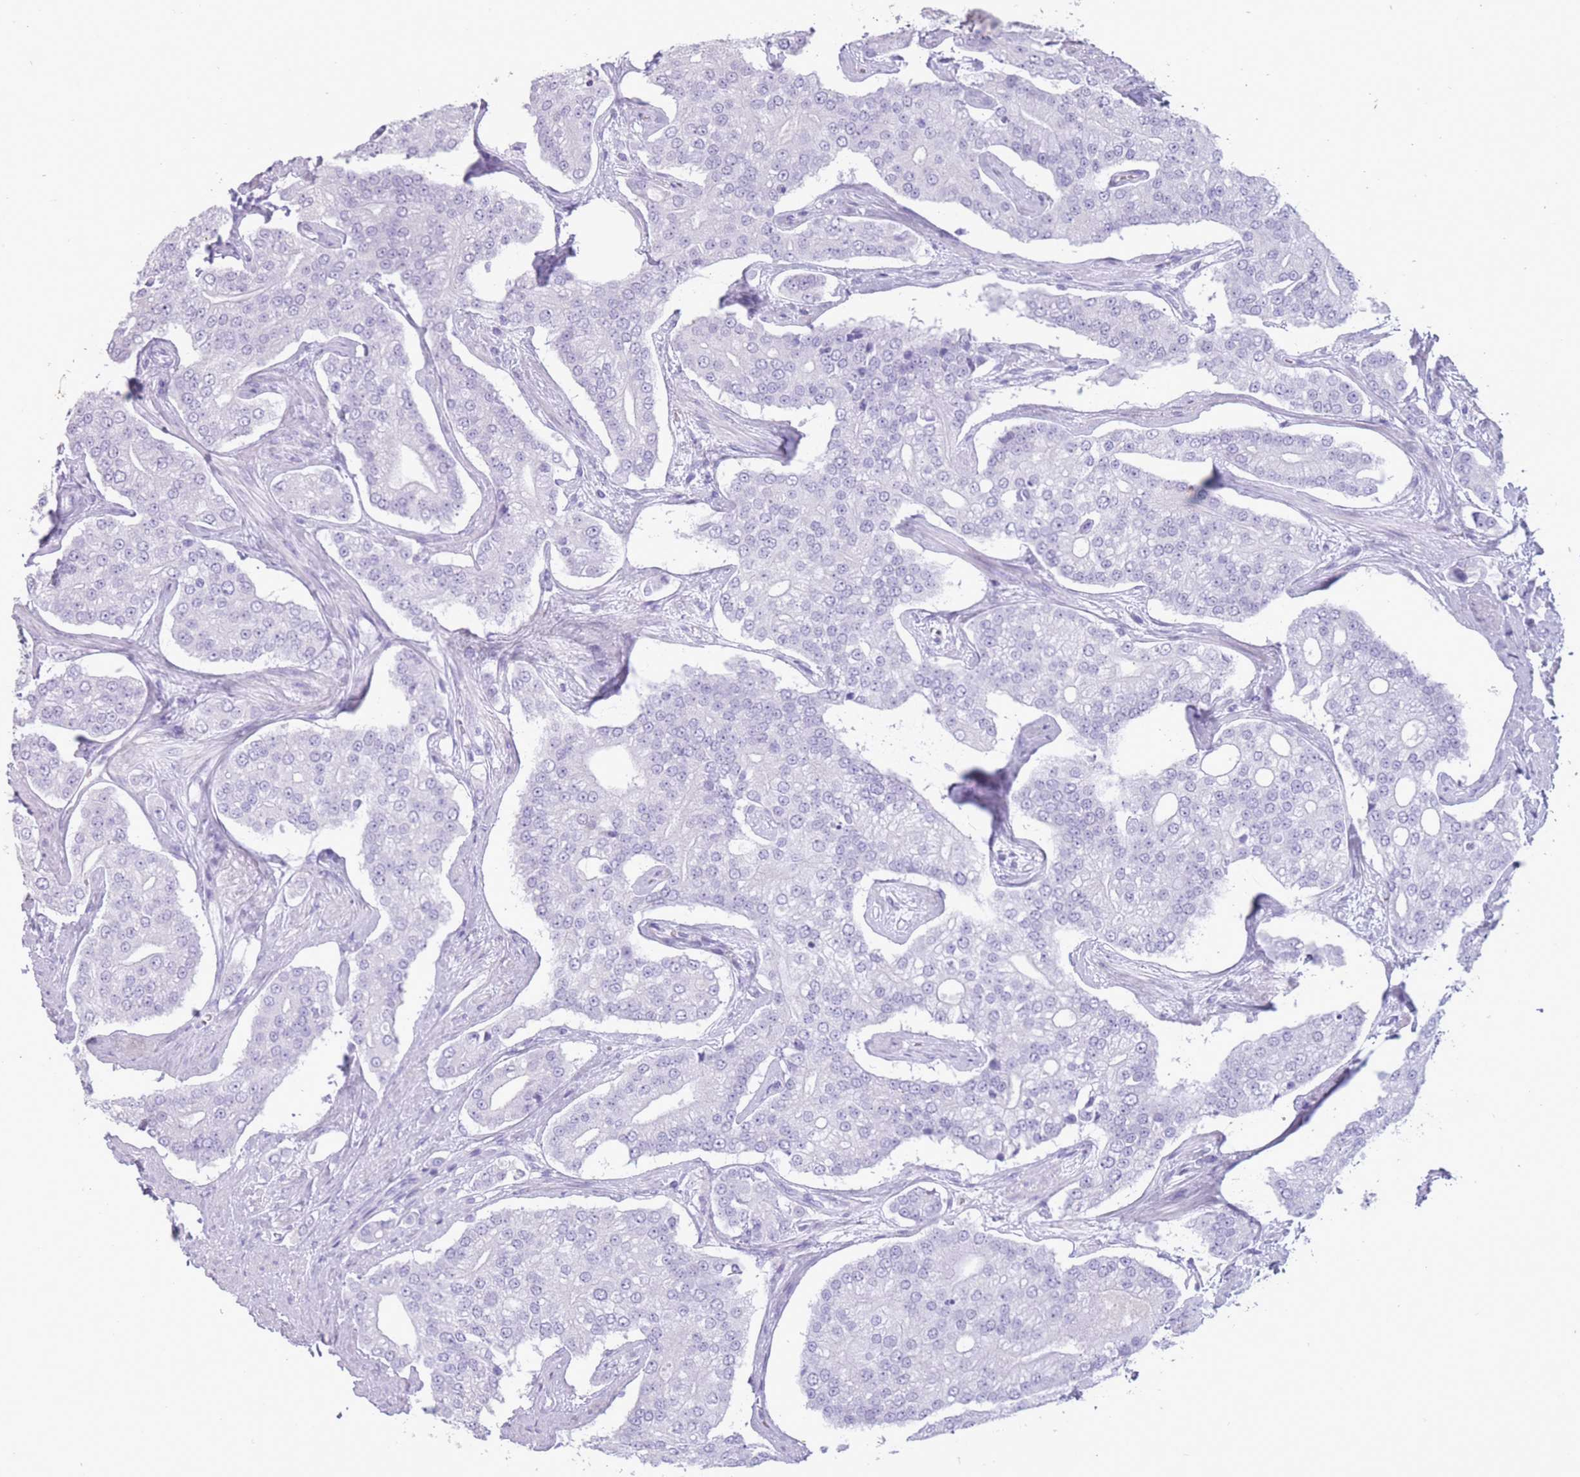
{"staining": {"intensity": "negative", "quantity": "none", "location": "none"}, "tissue": "prostate cancer", "cell_type": "Tumor cells", "image_type": "cancer", "snomed": [{"axis": "morphology", "description": "Adenocarcinoma, High grade"}, {"axis": "topography", "description": "Prostate"}], "caption": "Prostate cancer stained for a protein using IHC exhibits no expression tumor cells.", "gene": "OR4F21", "patient": {"sex": "male", "age": 71}}